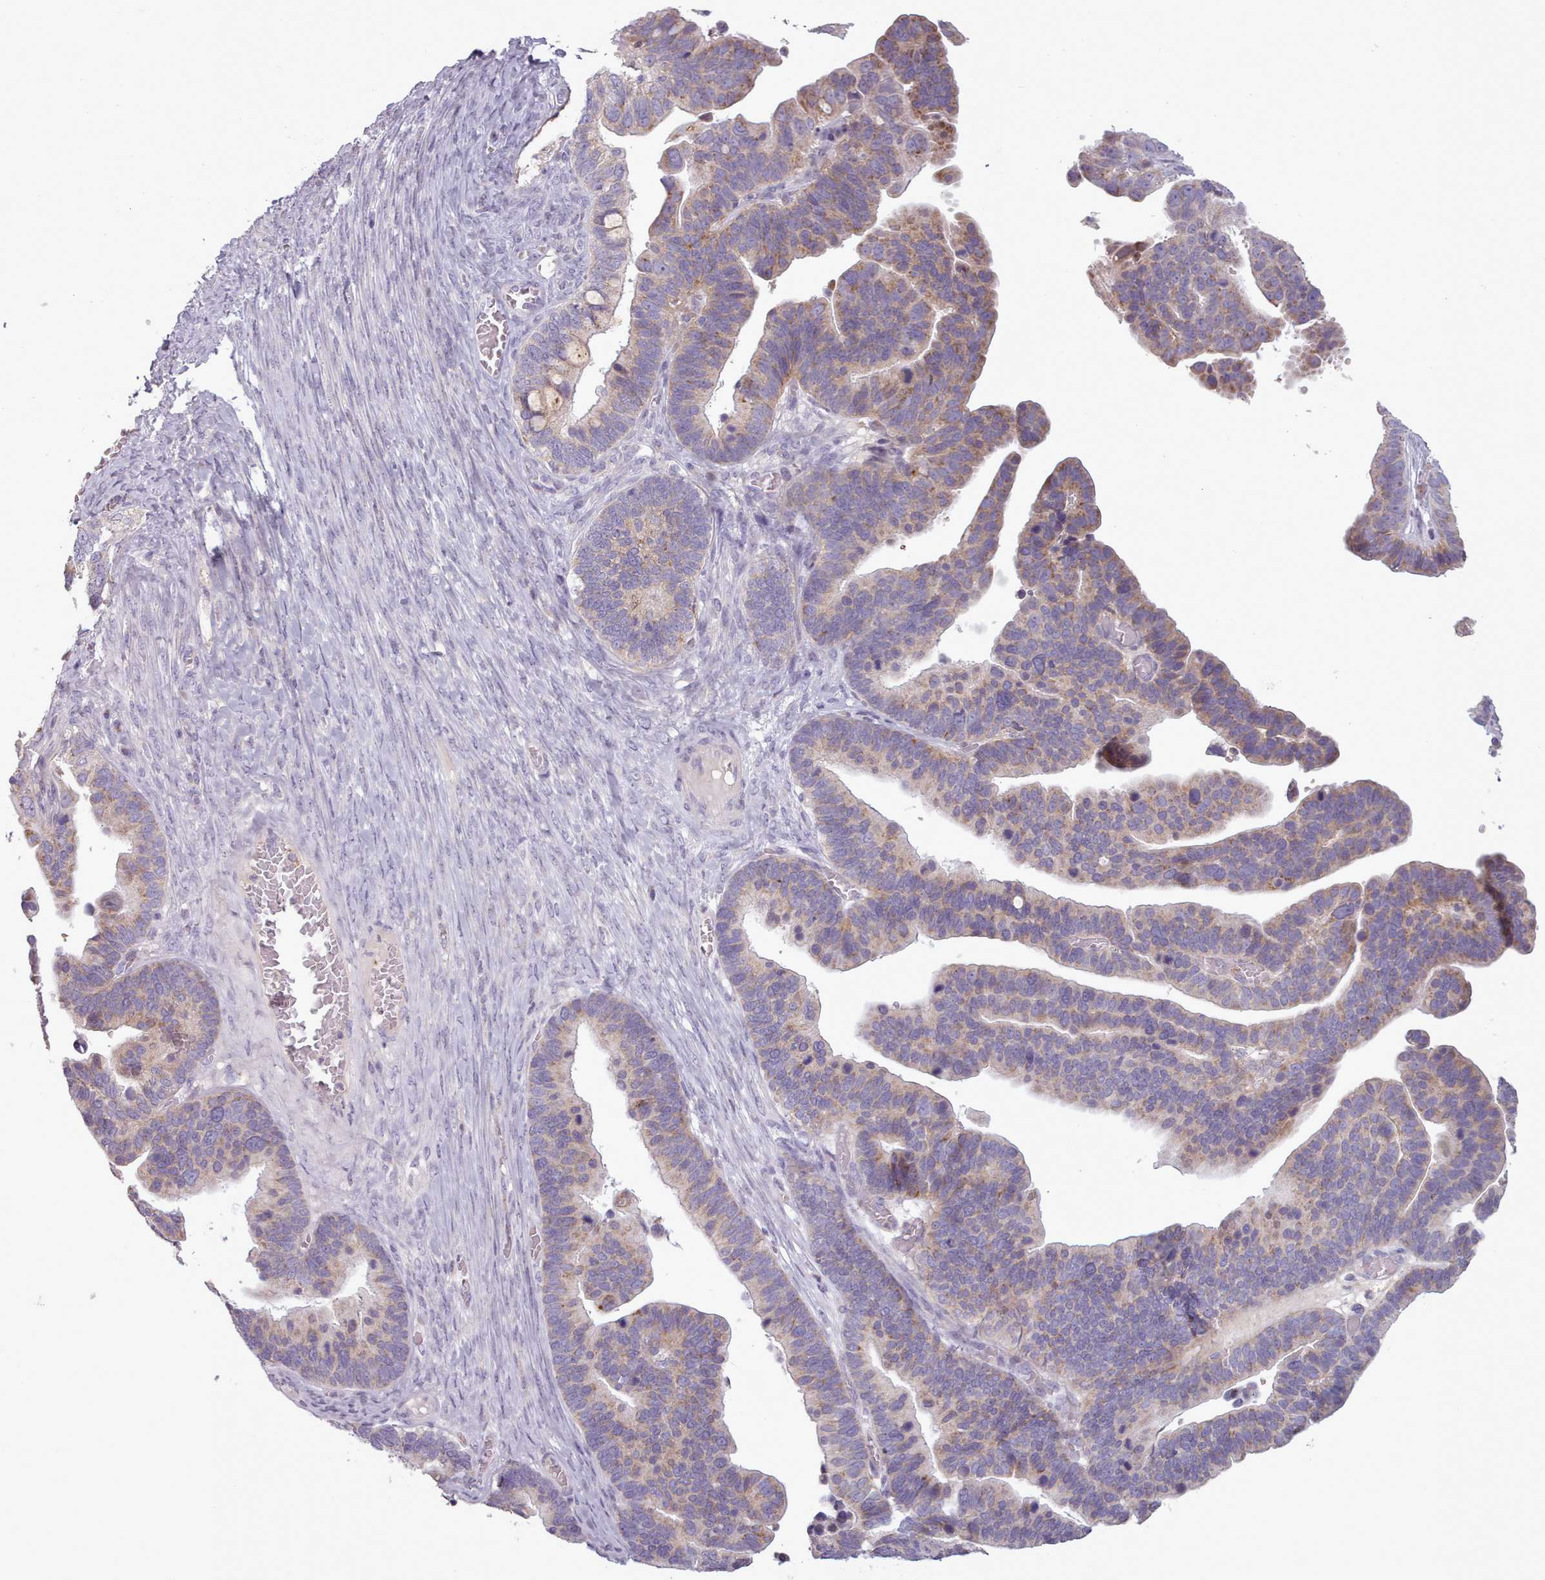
{"staining": {"intensity": "moderate", "quantity": "25%-75%", "location": "cytoplasmic/membranous"}, "tissue": "ovarian cancer", "cell_type": "Tumor cells", "image_type": "cancer", "snomed": [{"axis": "morphology", "description": "Cystadenocarcinoma, serous, NOS"}, {"axis": "topography", "description": "Ovary"}], "caption": "Immunohistochemistry (IHC) of human ovarian cancer demonstrates medium levels of moderate cytoplasmic/membranous positivity in about 25%-75% of tumor cells. (DAB (3,3'-diaminobenzidine) IHC, brown staining for protein, blue staining for nuclei).", "gene": "LAPTM5", "patient": {"sex": "female", "age": 56}}